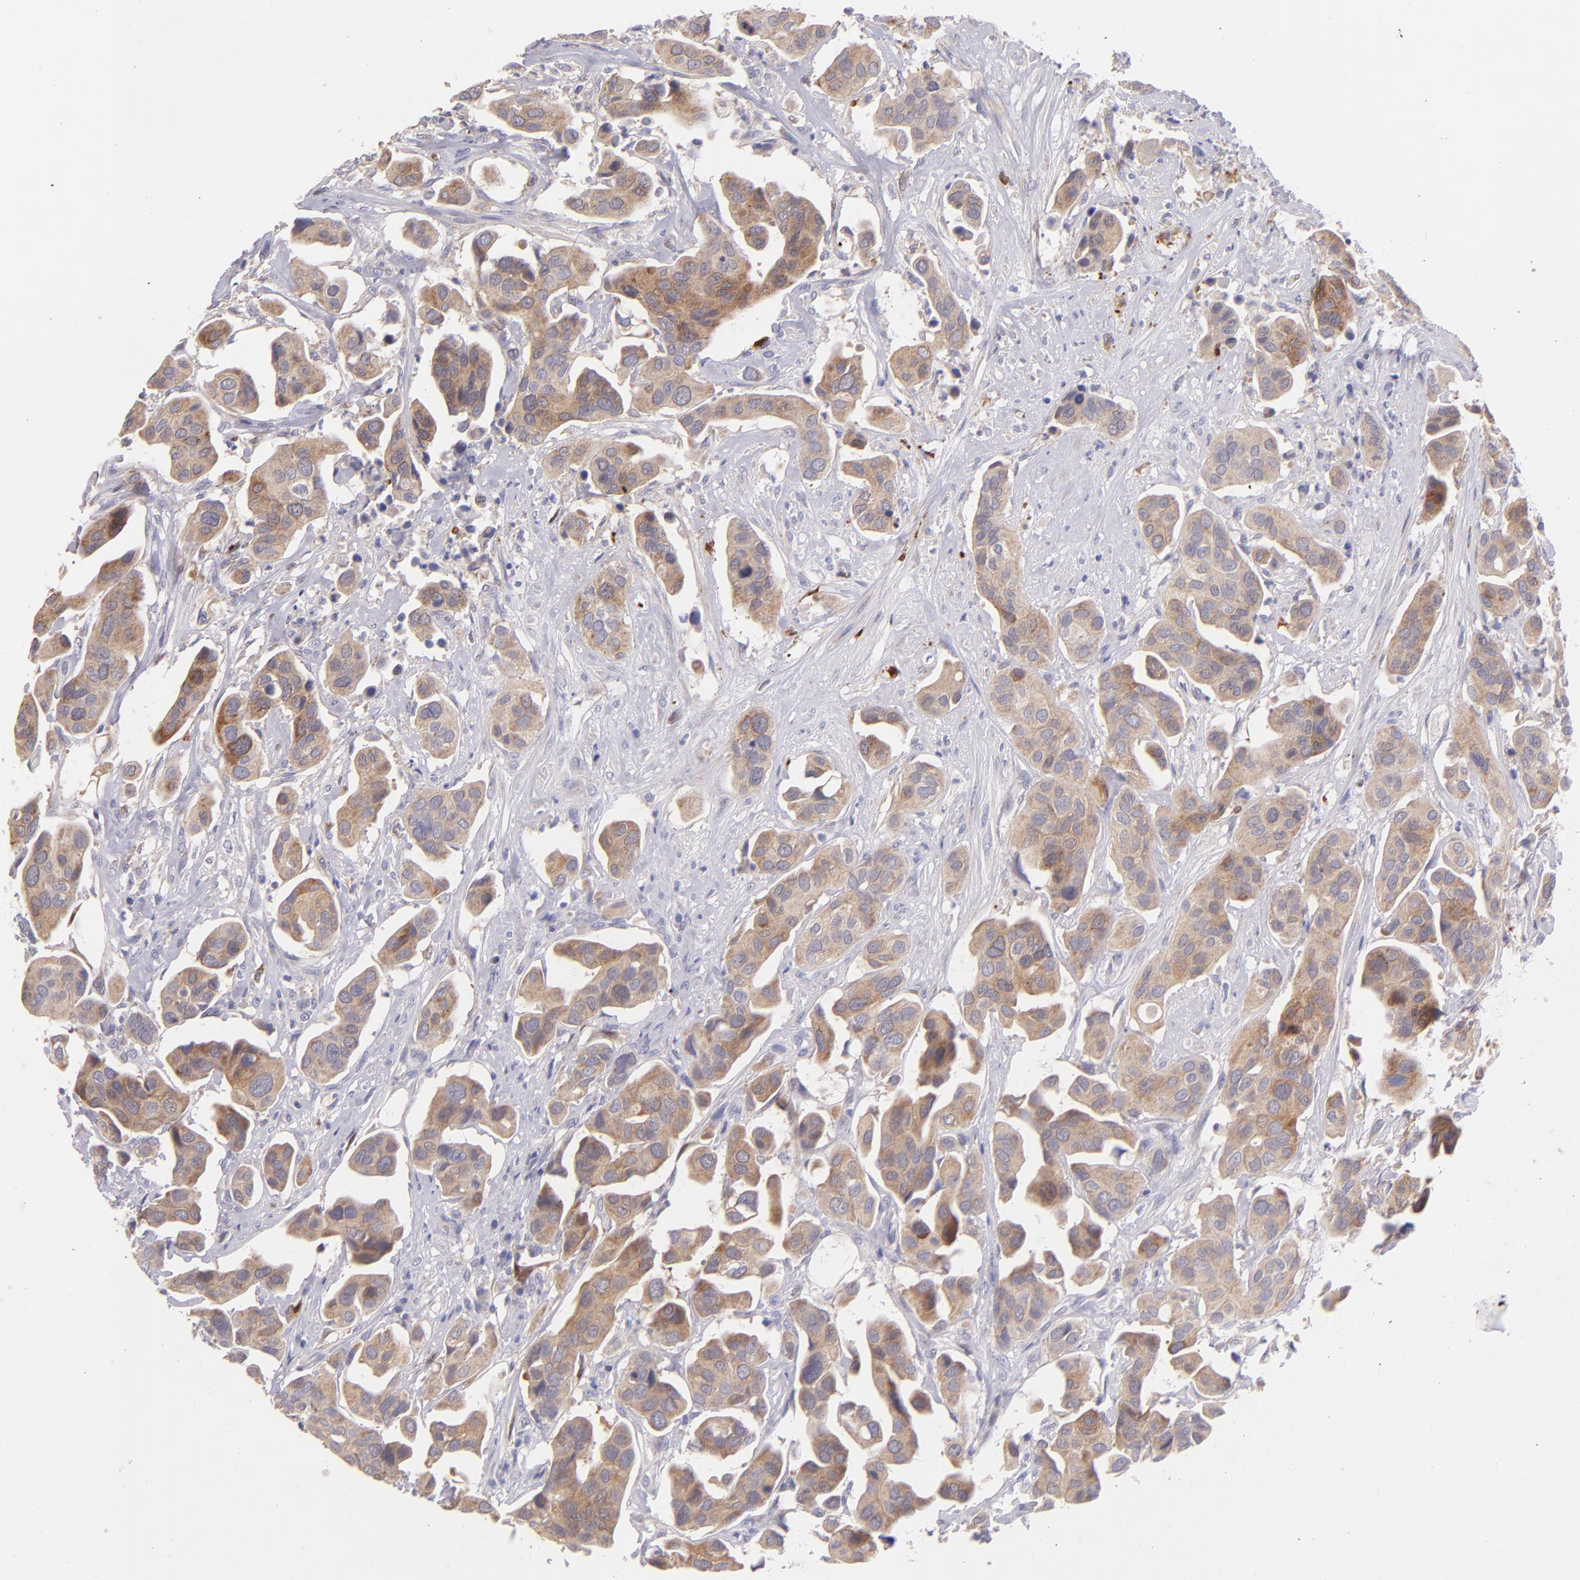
{"staining": {"intensity": "moderate", "quantity": ">75%", "location": "cytoplasmic/membranous"}, "tissue": "urothelial cancer", "cell_type": "Tumor cells", "image_type": "cancer", "snomed": [{"axis": "morphology", "description": "Adenocarcinoma, NOS"}, {"axis": "topography", "description": "Urinary bladder"}], "caption": "Immunohistochemical staining of adenocarcinoma shows medium levels of moderate cytoplasmic/membranous protein expression in about >75% of tumor cells.", "gene": "SH2D4A", "patient": {"sex": "male", "age": 61}}